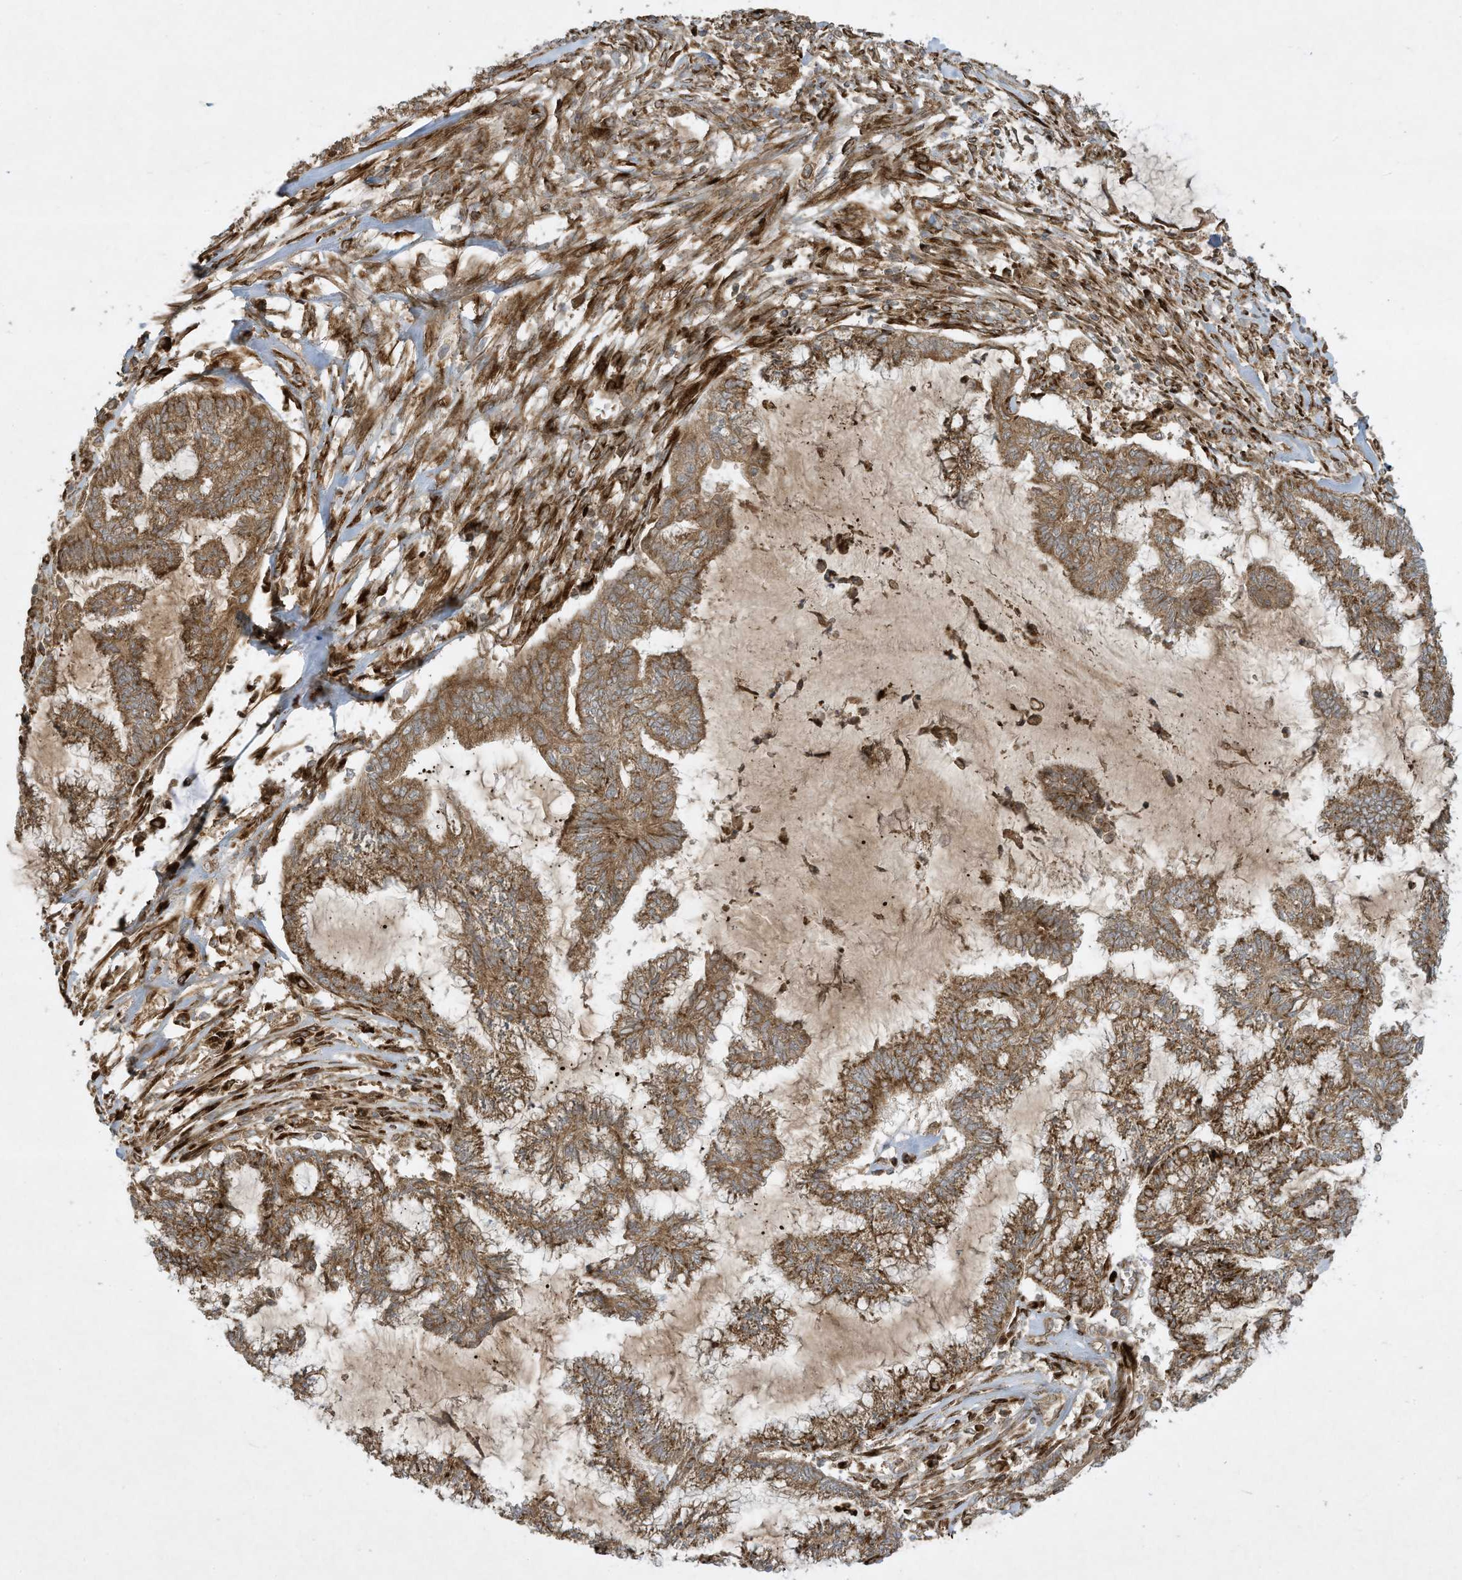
{"staining": {"intensity": "moderate", "quantity": ">75%", "location": "cytoplasmic/membranous"}, "tissue": "endometrial cancer", "cell_type": "Tumor cells", "image_type": "cancer", "snomed": [{"axis": "morphology", "description": "Adenocarcinoma, NOS"}, {"axis": "topography", "description": "Endometrium"}], "caption": "This photomicrograph displays adenocarcinoma (endometrial) stained with immunohistochemistry (IHC) to label a protein in brown. The cytoplasmic/membranous of tumor cells show moderate positivity for the protein. Nuclei are counter-stained blue.", "gene": "DDIT4", "patient": {"sex": "female", "age": 86}}